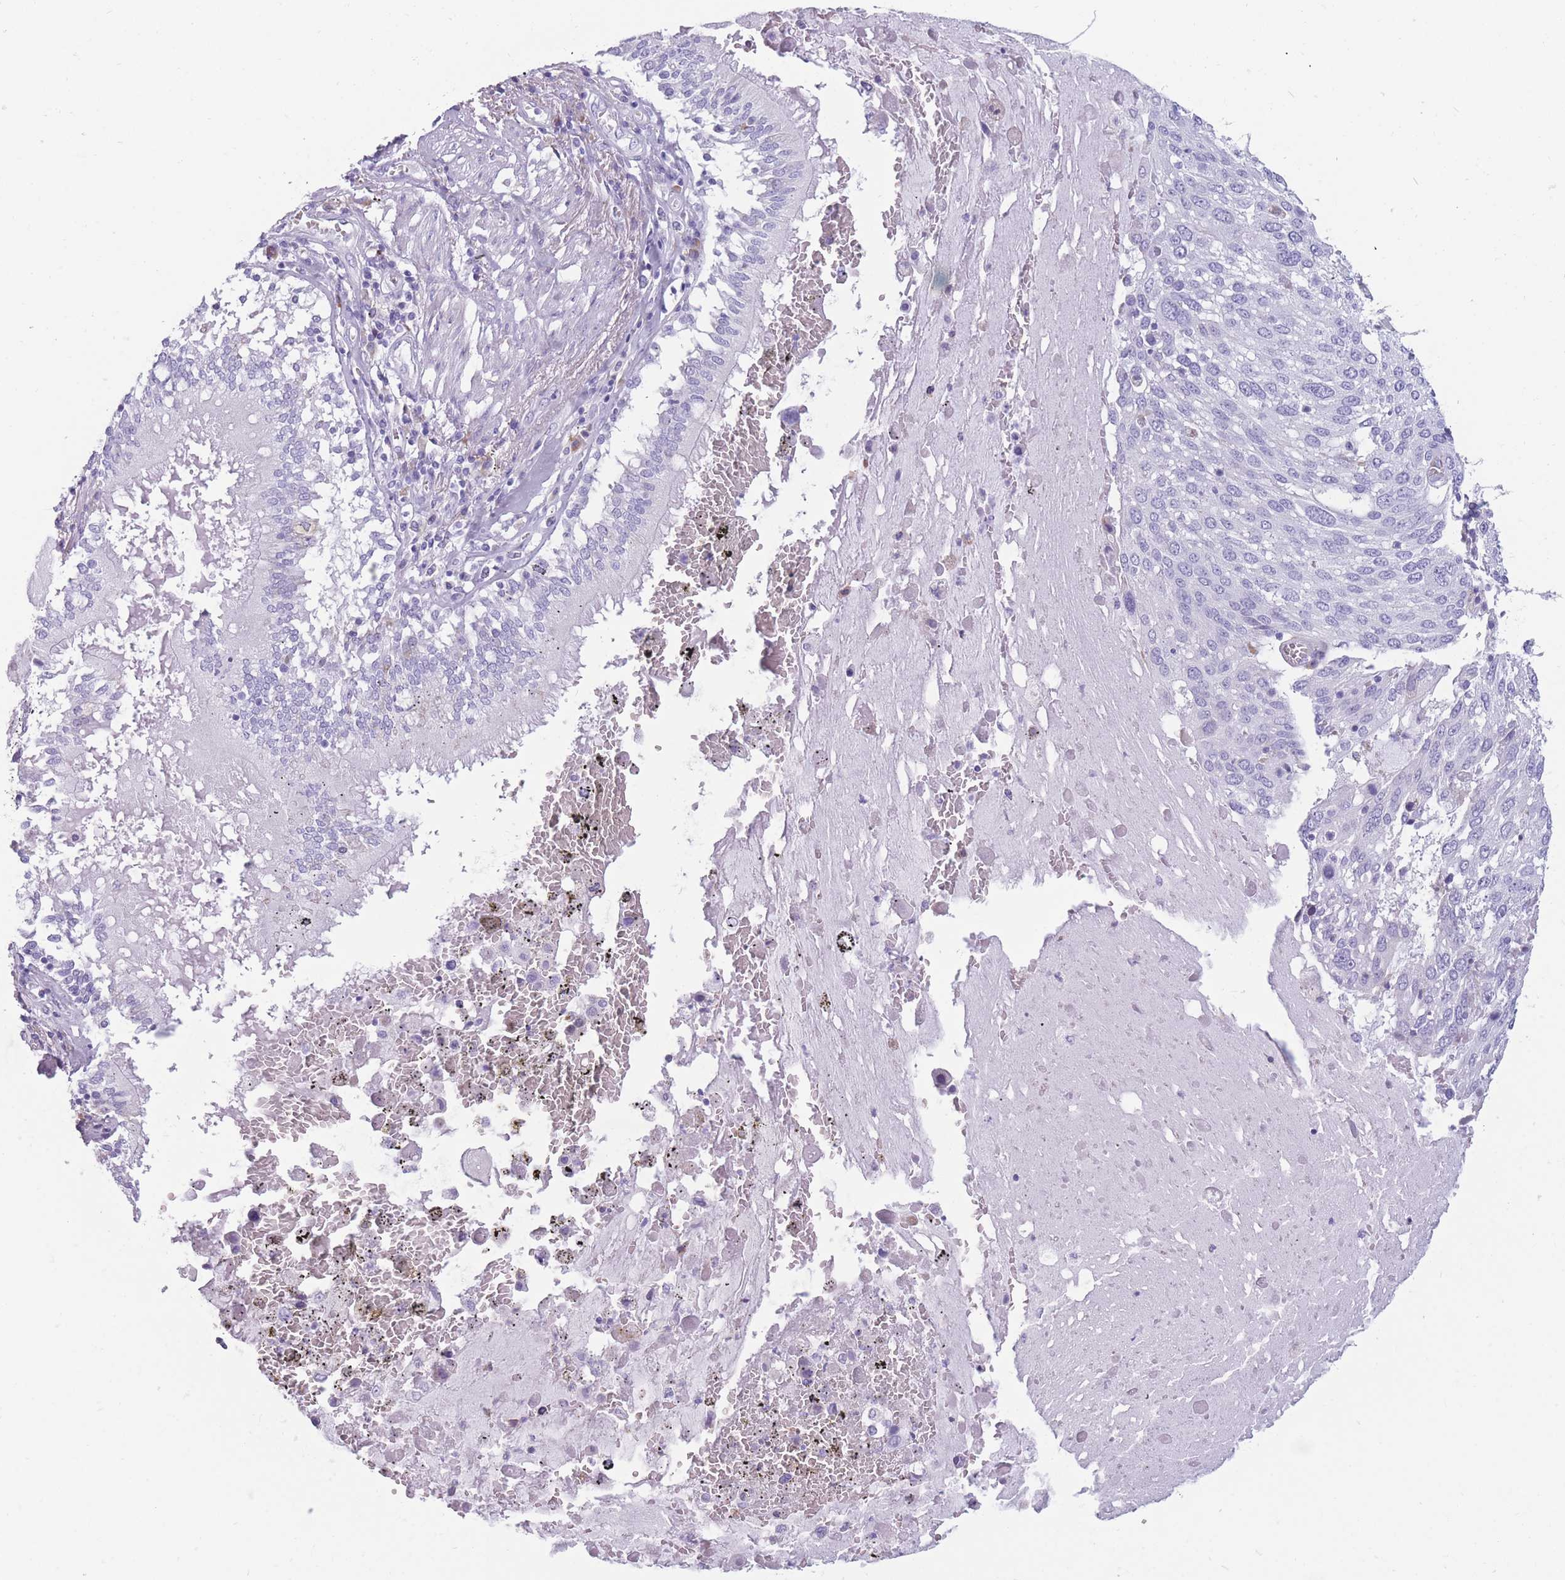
{"staining": {"intensity": "negative", "quantity": "none", "location": "none"}, "tissue": "lung cancer", "cell_type": "Tumor cells", "image_type": "cancer", "snomed": [{"axis": "morphology", "description": "Squamous cell carcinoma, NOS"}, {"axis": "topography", "description": "Lung"}], "caption": "Lung squamous cell carcinoma stained for a protein using immunohistochemistry shows no positivity tumor cells.", "gene": "COL27A1", "patient": {"sex": "male", "age": 65}}